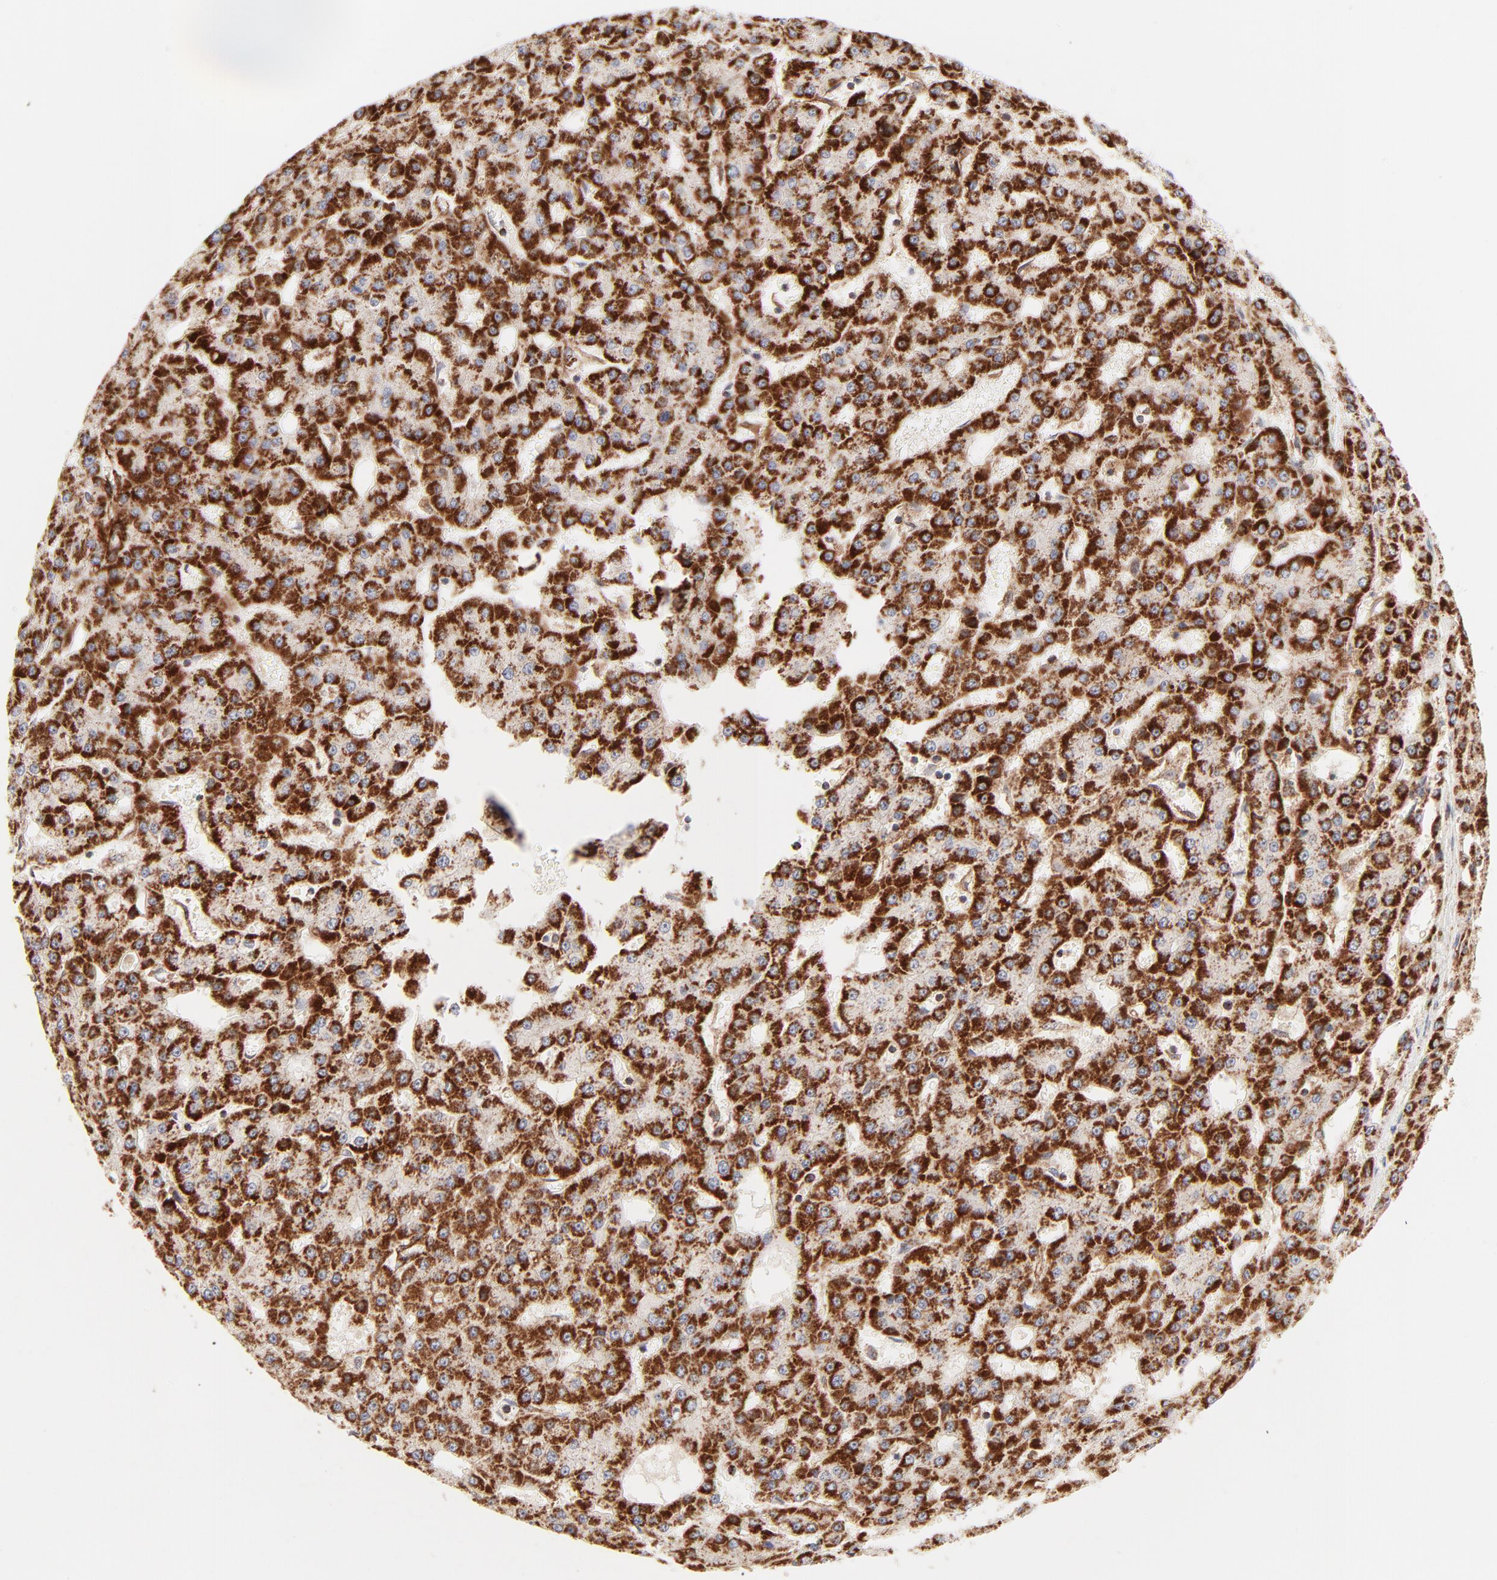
{"staining": {"intensity": "strong", "quantity": ">75%", "location": "cytoplasmic/membranous"}, "tissue": "liver cancer", "cell_type": "Tumor cells", "image_type": "cancer", "snomed": [{"axis": "morphology", "description": "Carcinoma, Hepatocellular, NOS"}, {"axis": "topography", "description": "Liver"}], "caption": "The photomicrograph exhibits a brown stain indicating the presence of a protein in the cytoplasmic/membranous of tumor cells in liver hepatocellular carcinoma. (DAB IHC, brown staining for protein, blue staining for nuclei).", "gene": "CSPG4", "patient": {"sex": "male", "age": 47}}